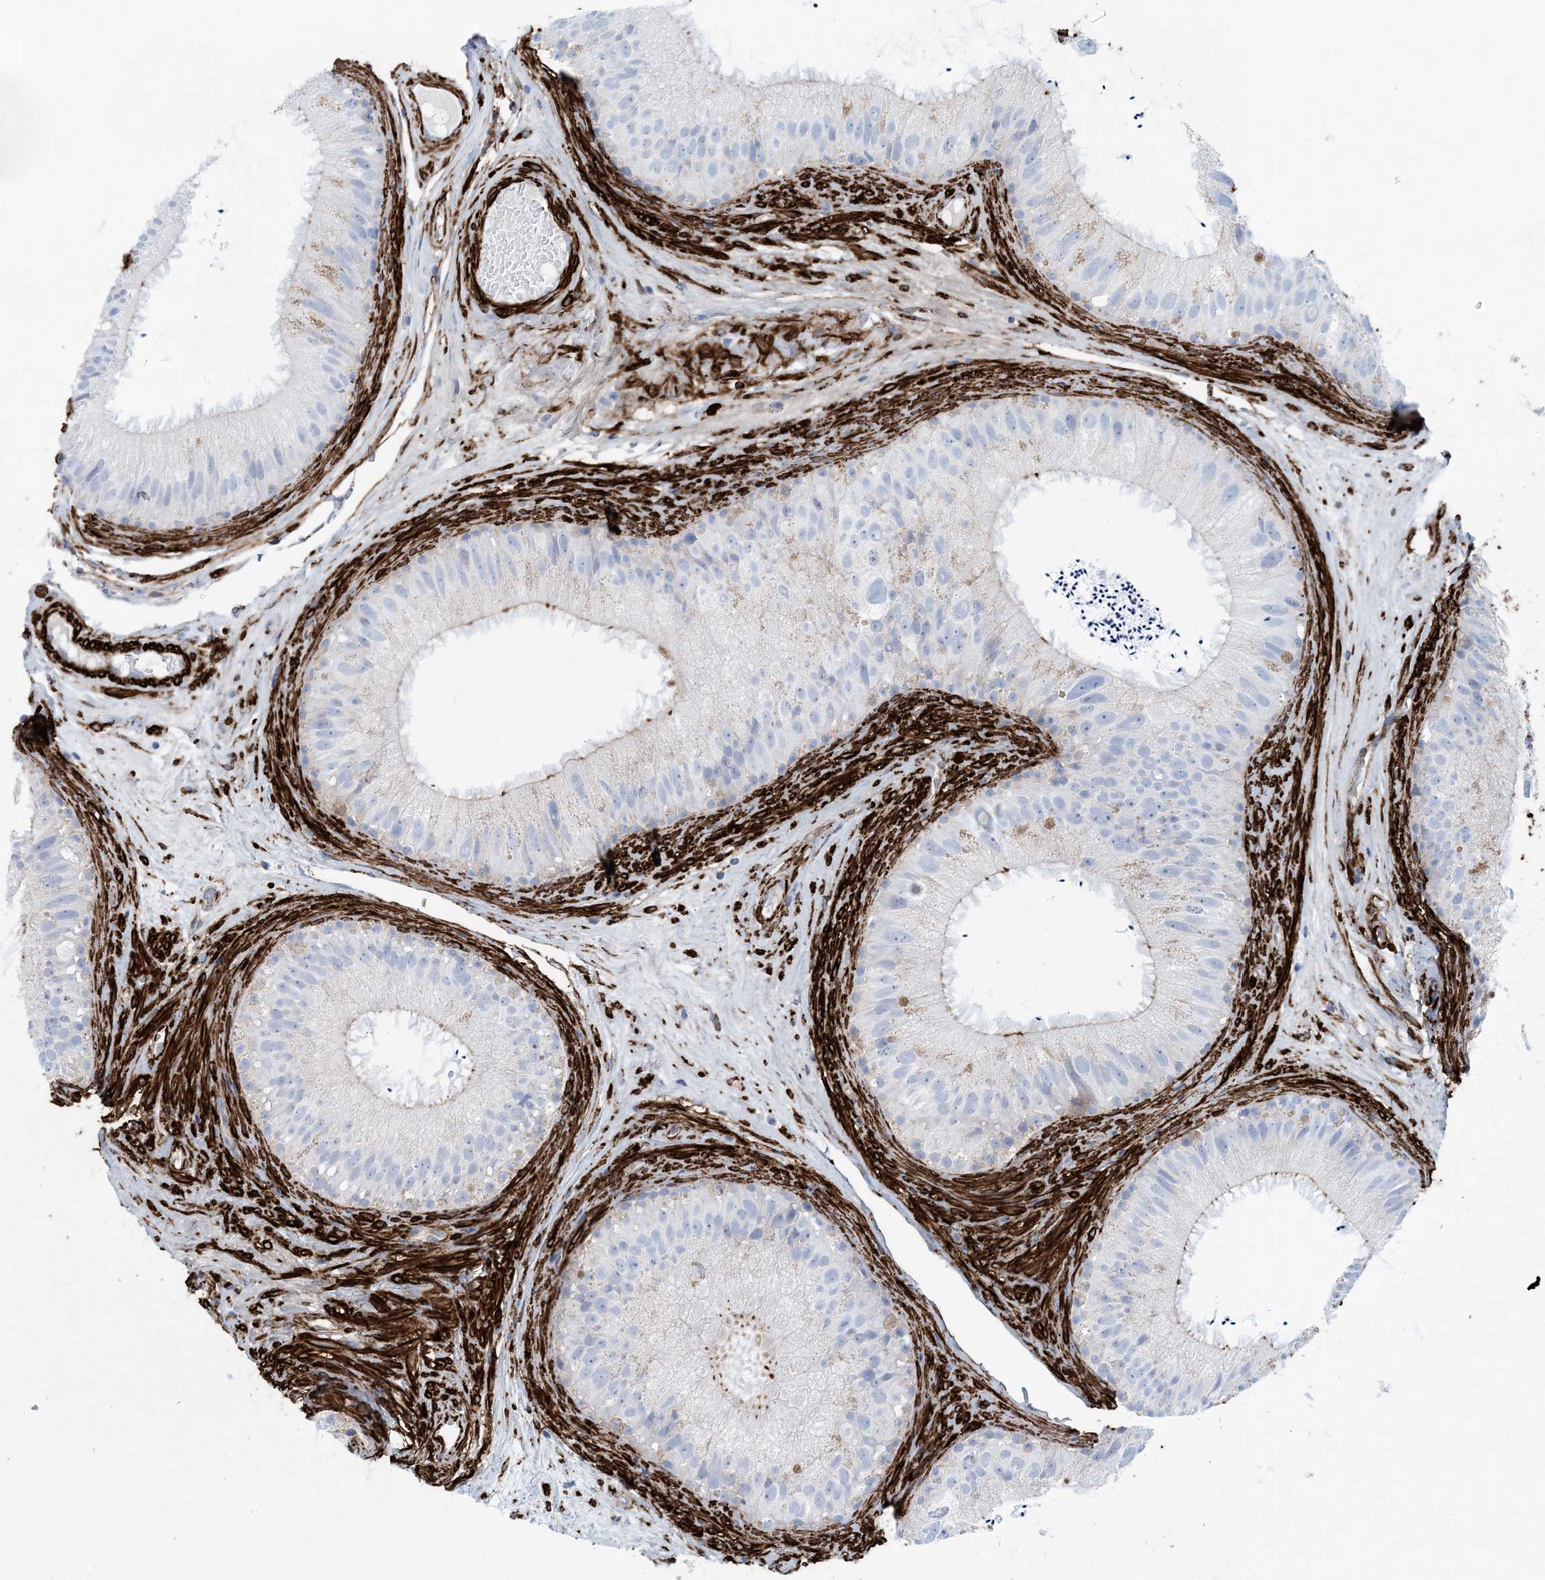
{"staining": {"intensity": "weak", "quantity": "<25%", "location": "cytoplasmic/membranous"}, "tissue": "epididymis", "cell_type": "Glandular cells", "image_type": "normal", "snomed": [{"axis": "morphology", "description": "Normal tissue, NOS"}, {"axis": "topography", "description": "Epididymis"}], "caption": "A micrograph of epididymis stained for a protein displays no brown staining in glandular cells. The staining was performed using DAB (3,3'-diaminobenzidine) to visualize the protein expression in brown, while the nuclei were stained in blue with hematoxylin (Magnification: 20x).", "gene": "SHANK1", "patient": {"sex": "male", "age": 77}}